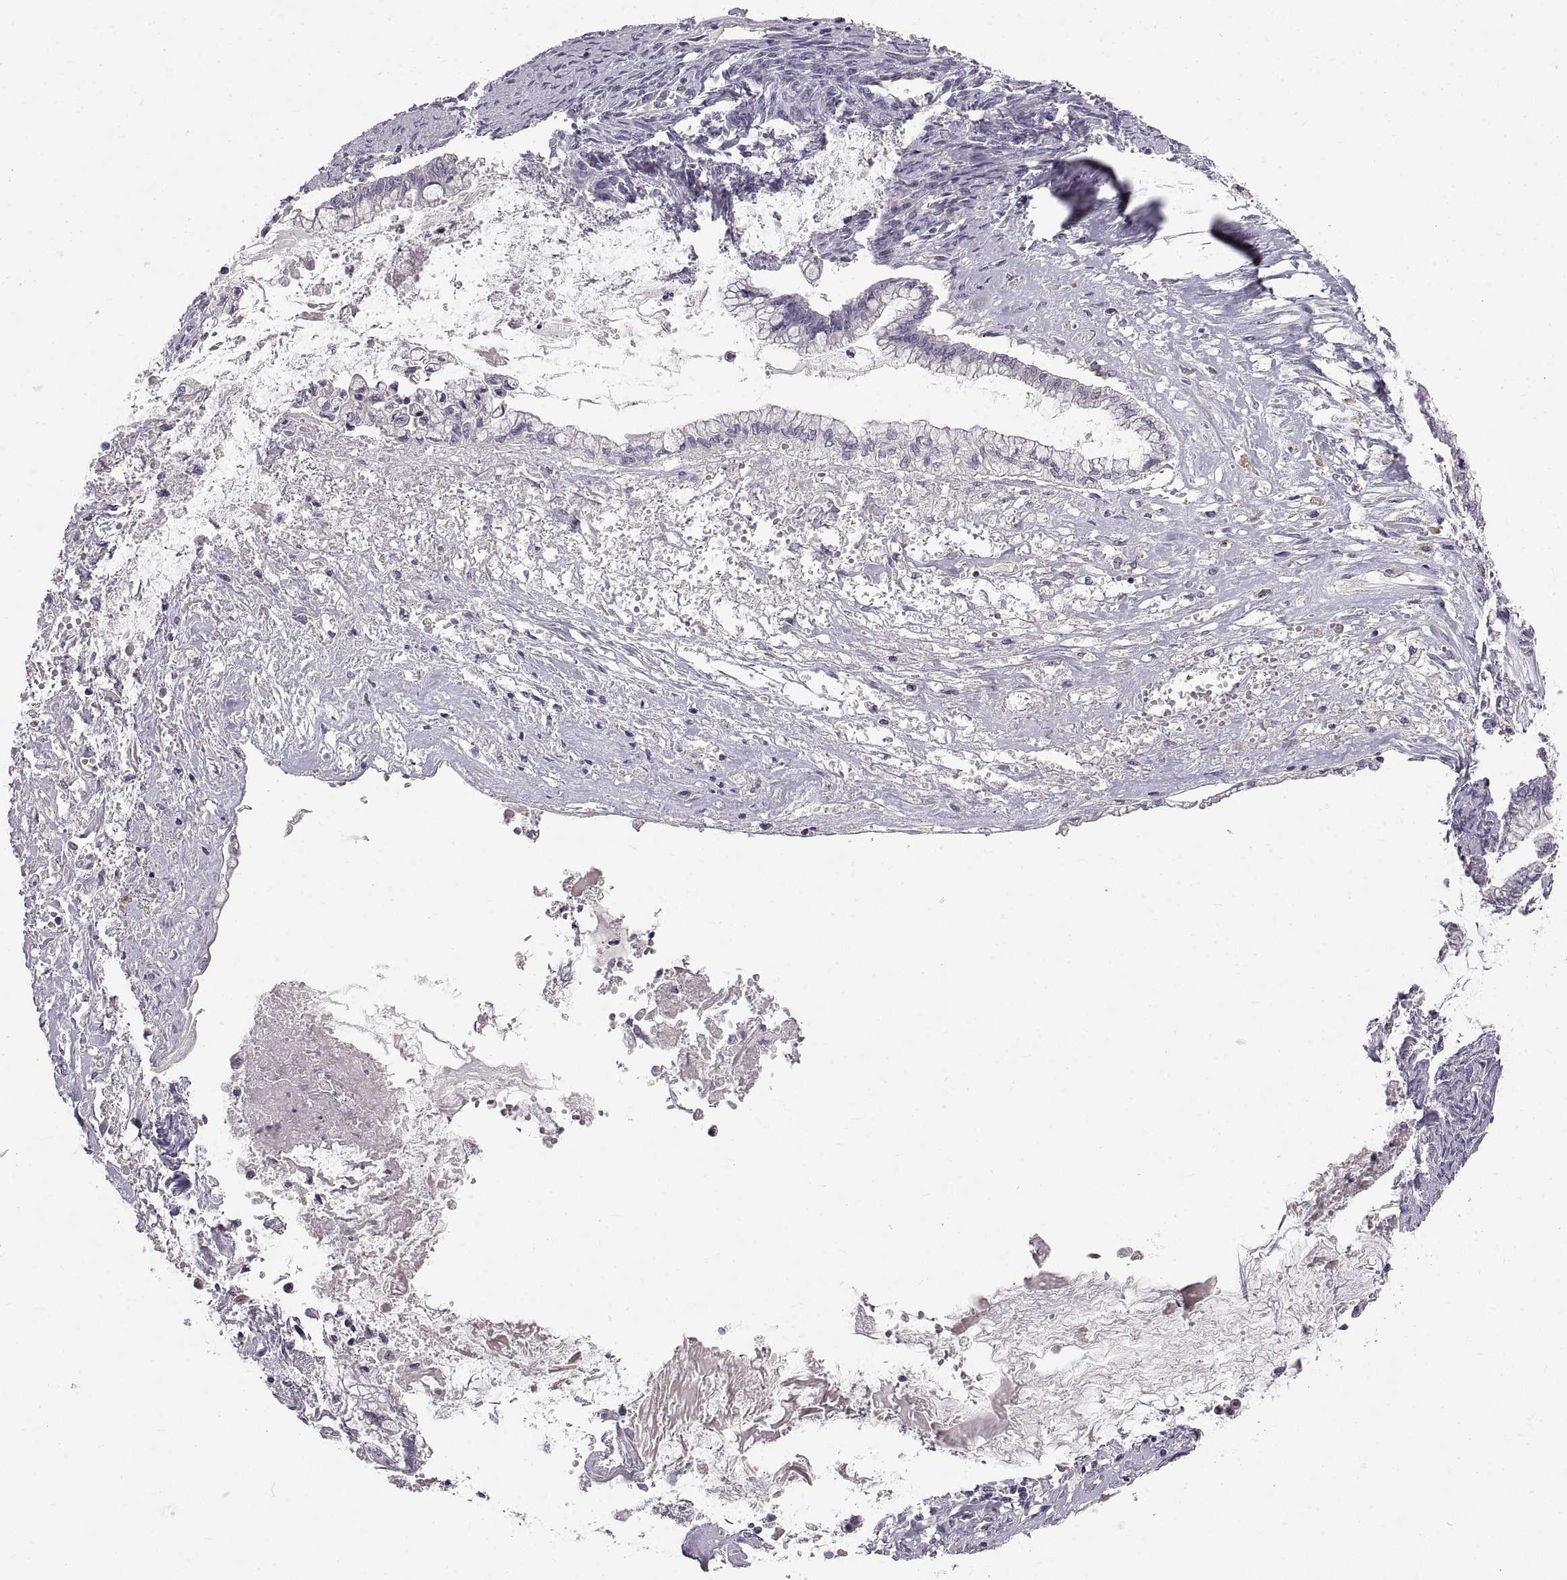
{"staining": {"intensity": "negative", "quantity": "none", "location": "none"}, "tissue": "ovarian cancer", "cell_type": "Tumor cells", "image_type": "cancer", "snomed": [{"axis": "morphology", "description": "Cystadenocarcinoma, mucinous, NOS"}, {"axis": "topography", "description": "Ovary"}], "caption": "Tumor cells are negative for protein expression in human ovarian mucinous cystadenocarcinoma.", "gene": "ADAM32", "patient": {"sex": "female", "age": 67}}